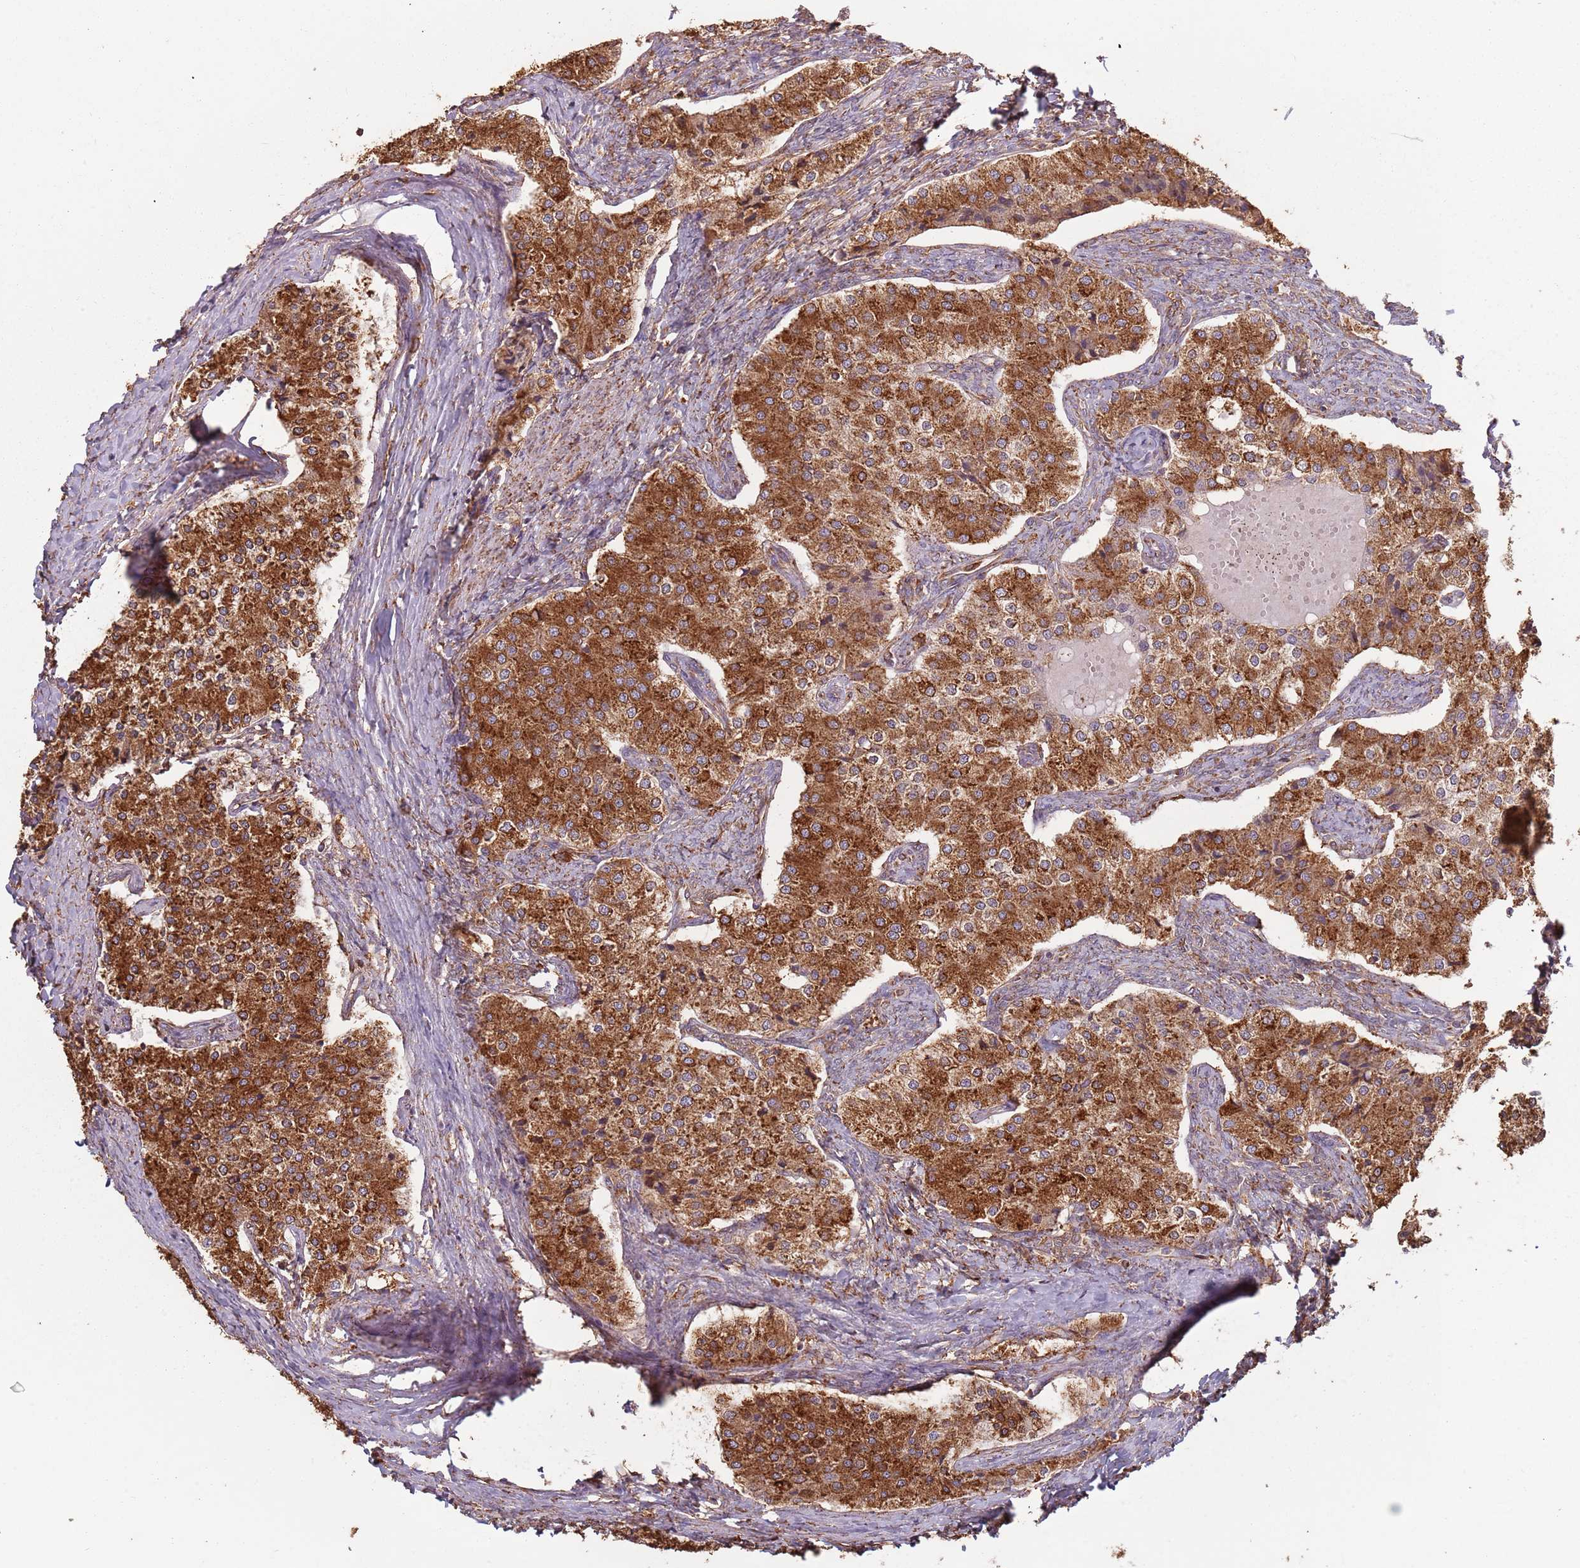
{"staining": {"intensity": "strong", "quantity": ">75%", "location": "cytoplasmic/membranous"}, "tissue": "carcinoid", "cell_type": "Tumor cells", "image_type": "cancer", "snomed": [{"axis": "morphology", "description": "Carcinoid, malignant, NOS"}, {"axis": "topography", "description": "Colon"}], "caption": "Strong cytoplasmic/membranous protein expression is seen in about >75% of tumor cells in carcinoid (malignant).", "gene": "ATOSB", "patient": {"sex": "female", "age": 52}}